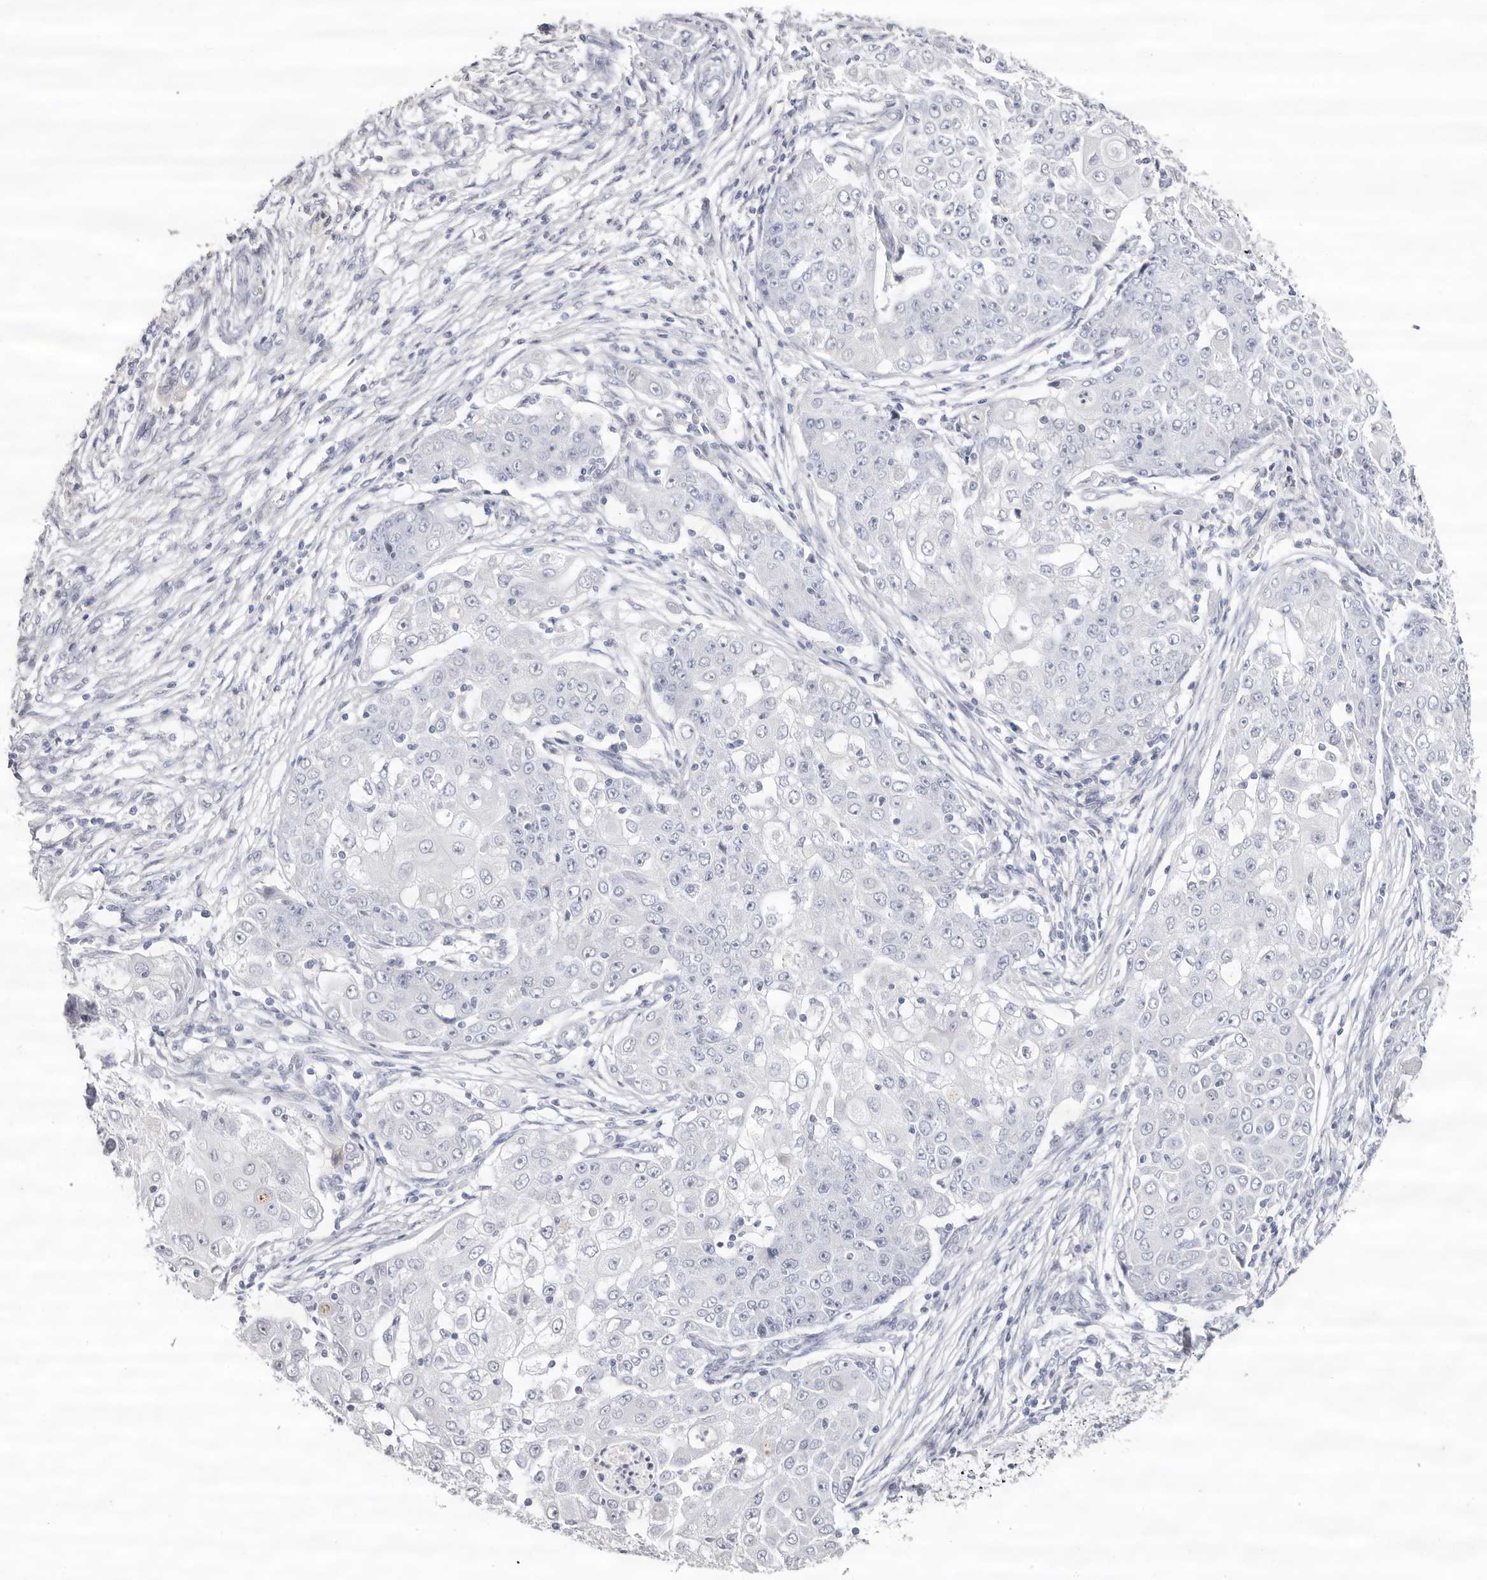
{"staining": {"intensity": "negative", "quantity": "none", "location": "none"}, "tissue": "ovarian cancer", "cell_type": "Tumor cells", "image_type": "cancer", "snomed": [{"axis": "morphology", "description": "Carcinoma, endometroid"}, {"axis": "topography", "description": "Ovary"}], "caption": "A high-resolution micrograph shows immunohistochemistry staining of ovarian cancer (endometroid carcinoma), which displays no significant positivity in tumor cells.", "gene": "LPO", "patient": {"sex": "female", "age": 42}}